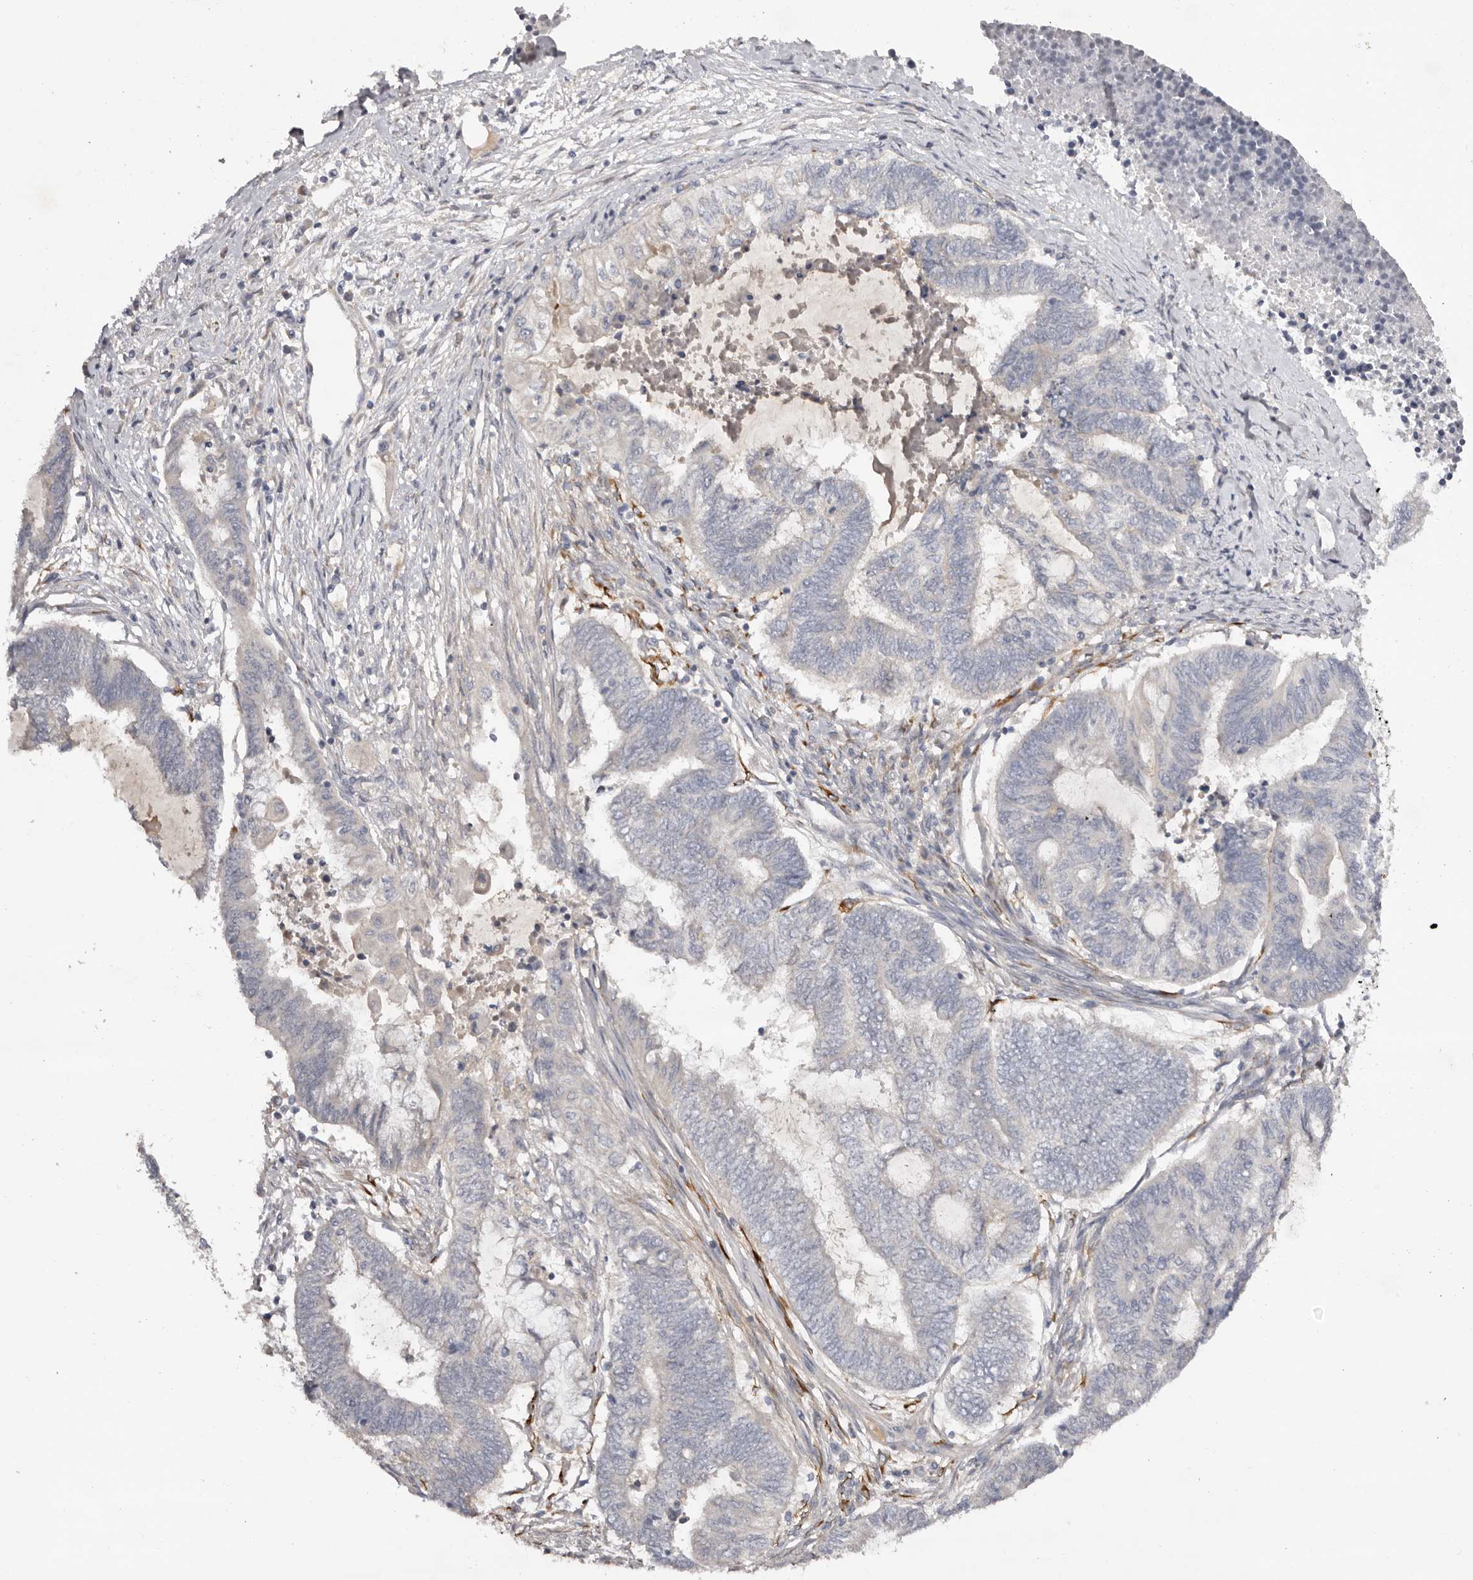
{"staining": {"intensity": "negative", "quantity": "none", "location": "none"}, "tissue": "endometrial cancer", "cell_type": "Tumor cells", "image_type": "cancer", "snomed": [{"axis": "morphology", "description": "Adenocarcinoma, NOS"}, {"axis": "topography", "description": "Uterus"}, {"axis": "topography", "description": "Endometrium"}], "caption": "An immunohistochemistry micrograph of endometrial adenocarcinoma is shown. There is no staining in tumor cells of endometrial adenocarcinoma.", "gene": "SCUBE2", "patient": {"sex": "female", "age": 70}}